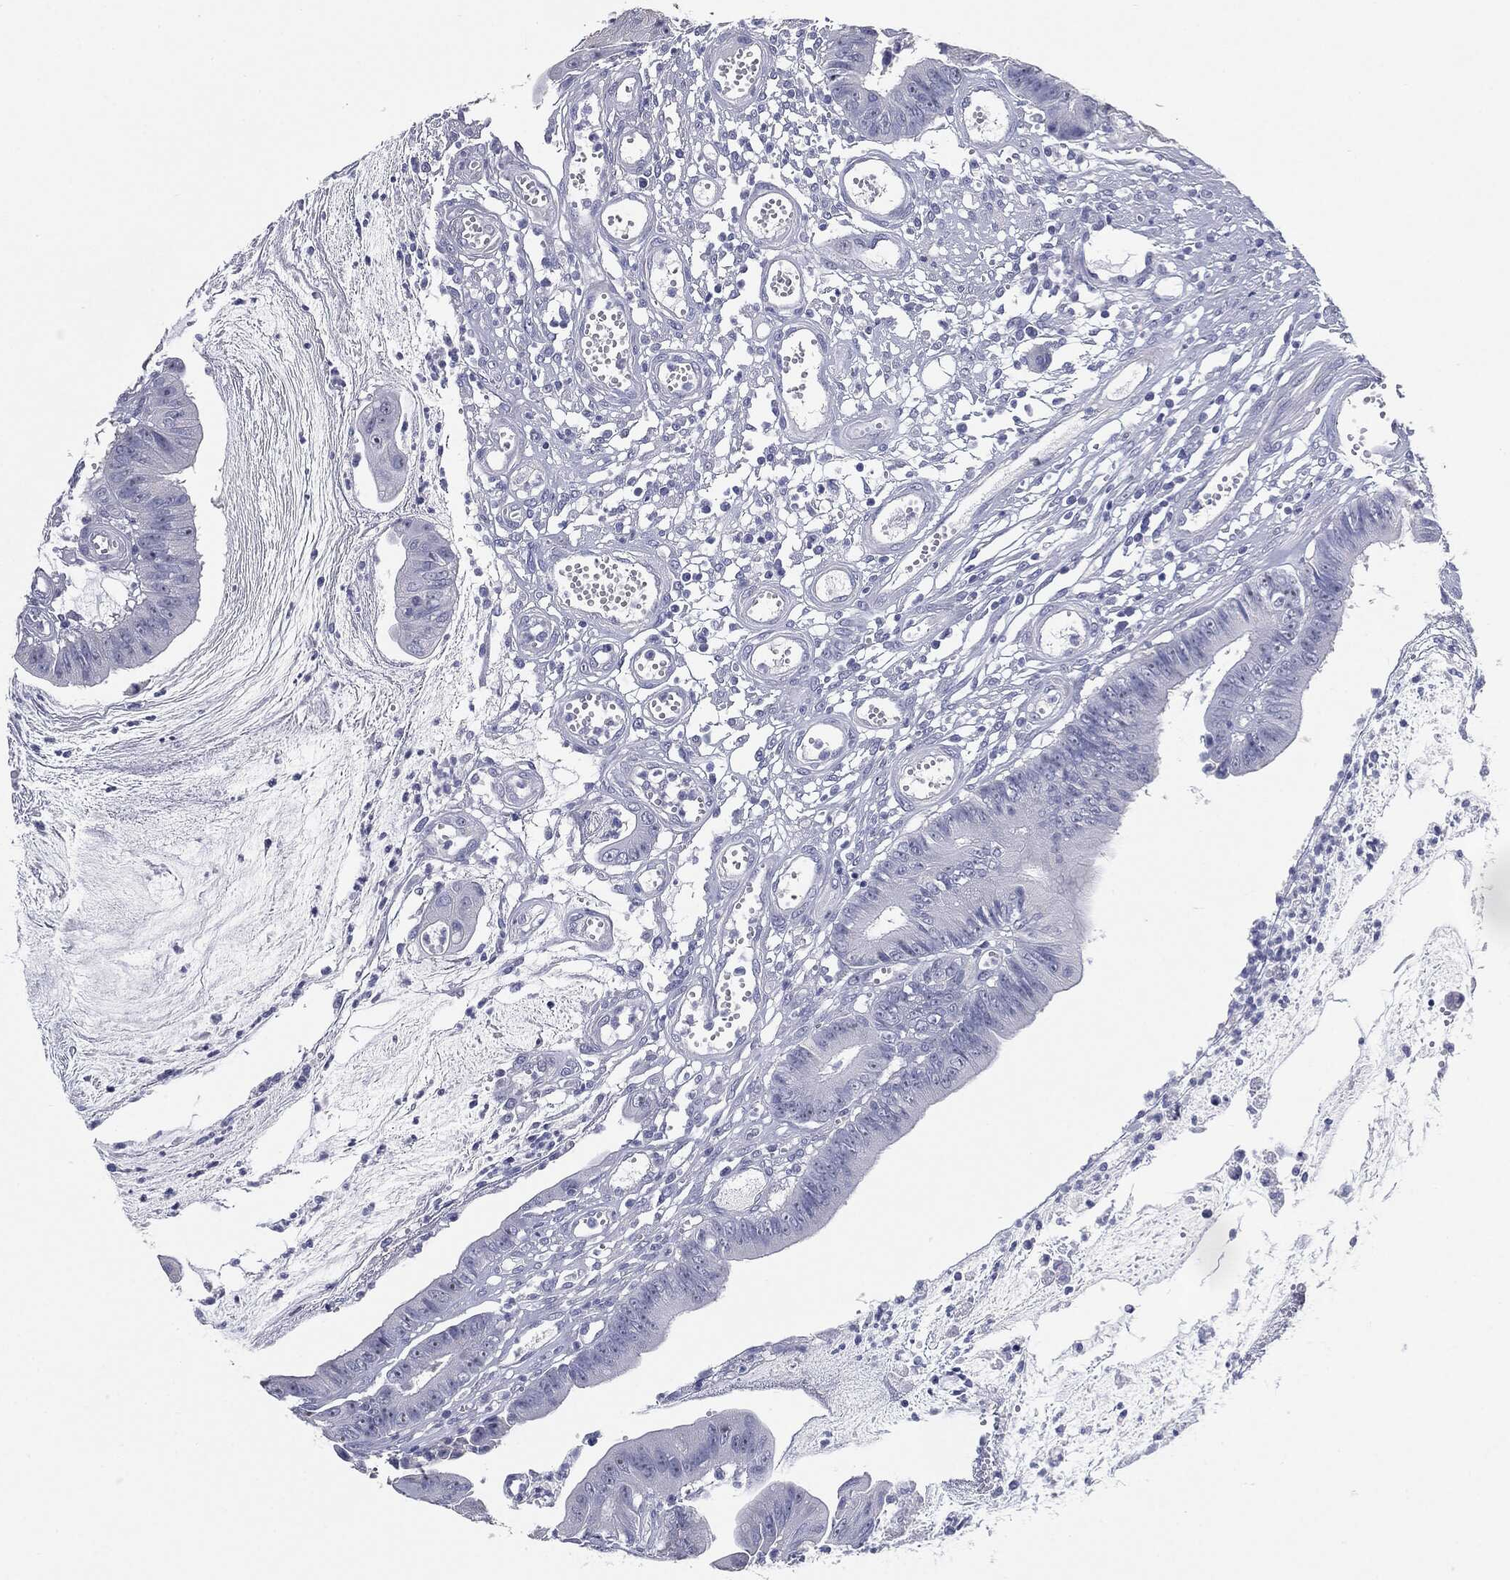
{"staining": {"intensity": "negative", "quantity": "none", "location": "none"}, "tissue": "colorectal cancer", "cell_type": "Tumor cells", "image_type": "cancer", "snomed": [{"axis": "morphology", "description": "Adenocarcinoma, NOS"}, {"axis": "topography", "description": "Colon"}], "caption": "There is no significant expression in tumor cells of colorectal adenocarcinoma.", "gene": "CUZD1", "patient": {"sex": "female", "age": 69}}